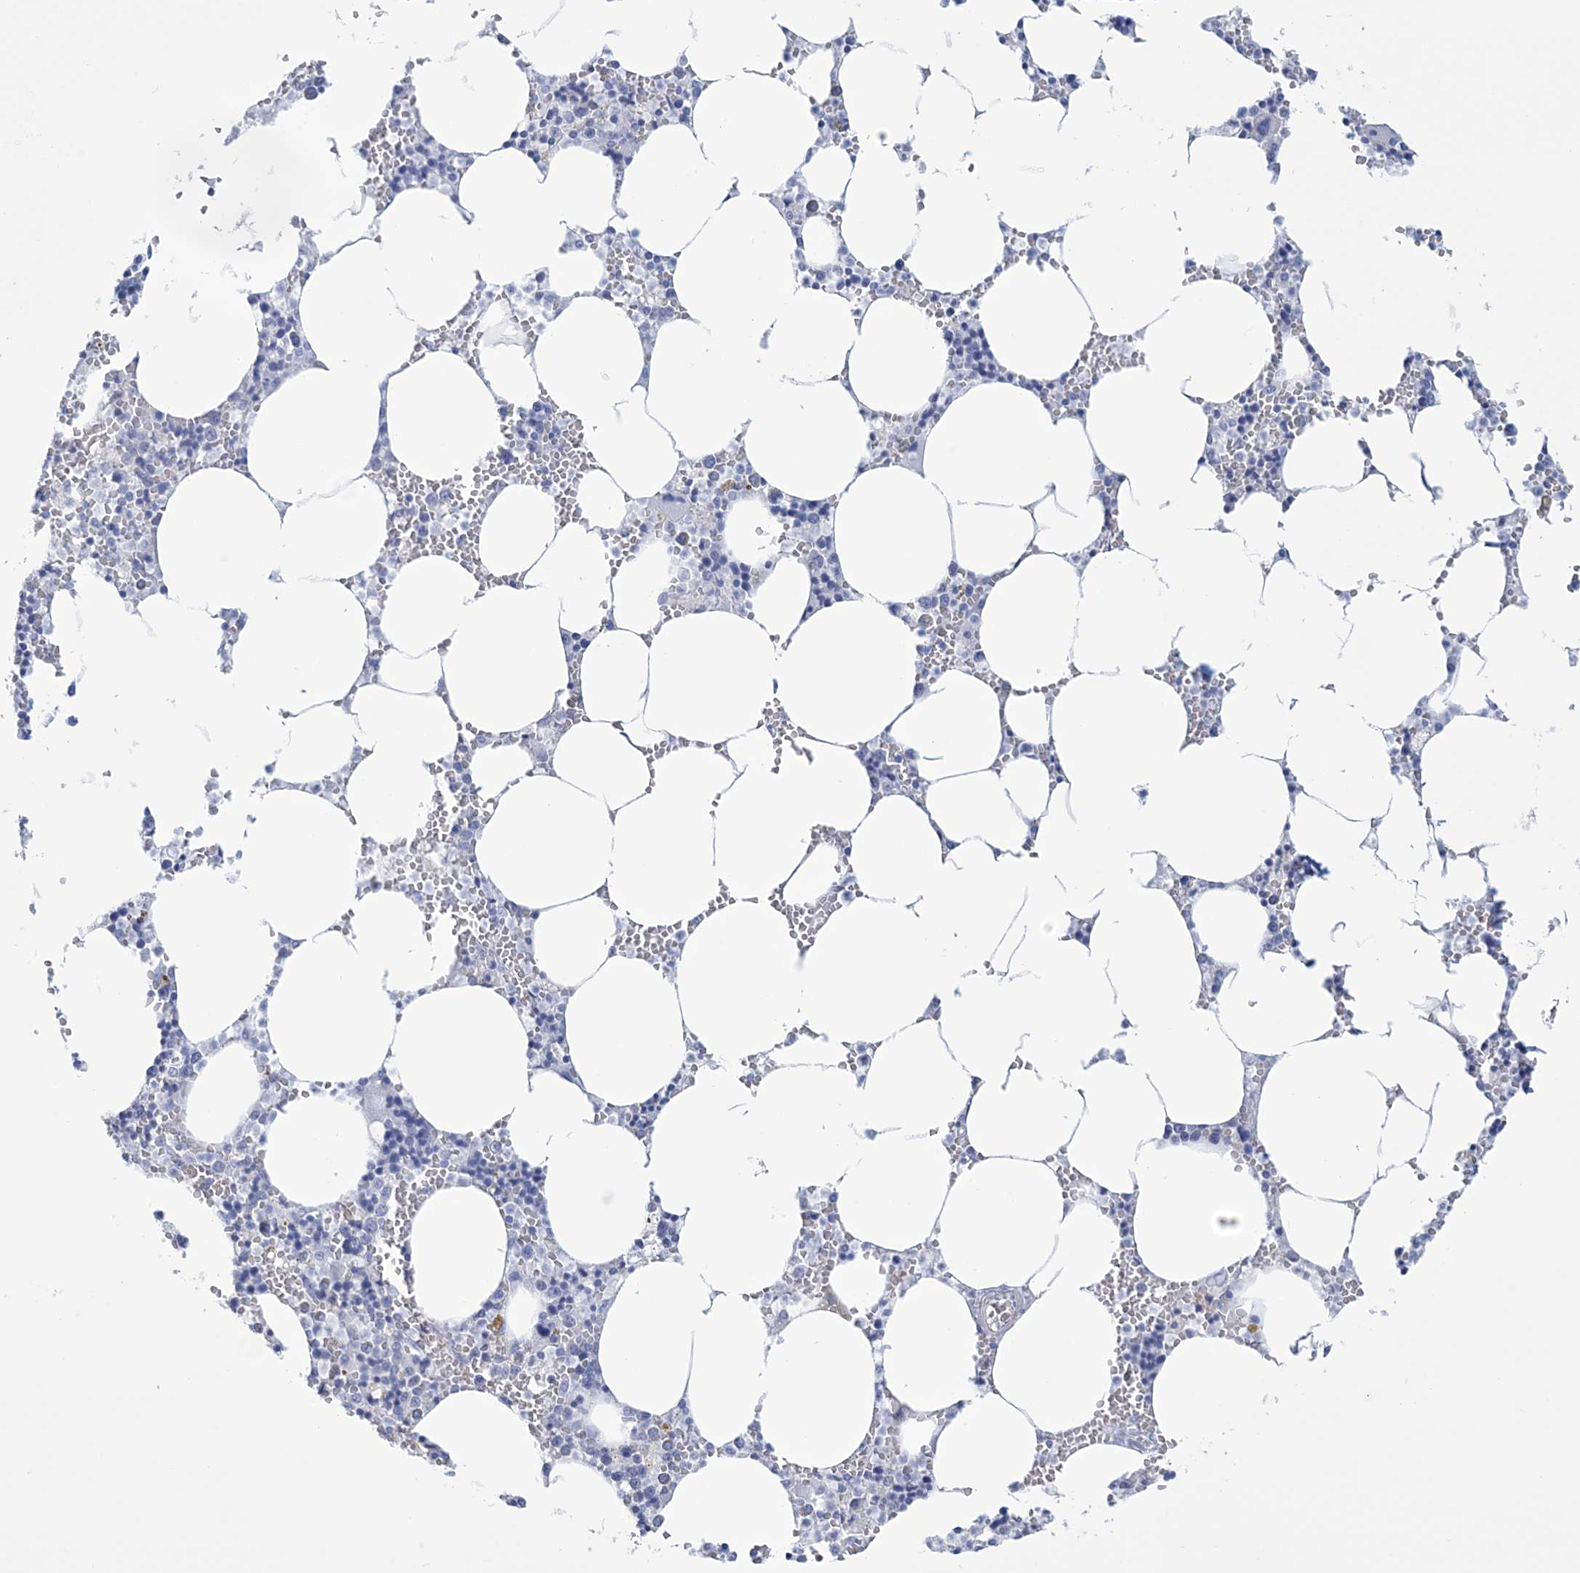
{"staining": {"intensity": "negative", "quantity": "none", "location": "none"}, "tissue": "bone marrow", "cell_type": "Hematopoietic cells", "image_type": "normal", "snomed": [{"axis": "morphology", "description": "Normal tissue, NOS"}, {"axis": "topography", "description": "Bone marrow"}], "caption": "A photomicrograph of bone marrow stained for a protein reveals no brown staining in hematopoietic cells. (DAB immunohistochemistry visualized using brightfield microscopy, high magnification).", "gene": "DPCD", "patient": {"sex": "male", "age": 70}}